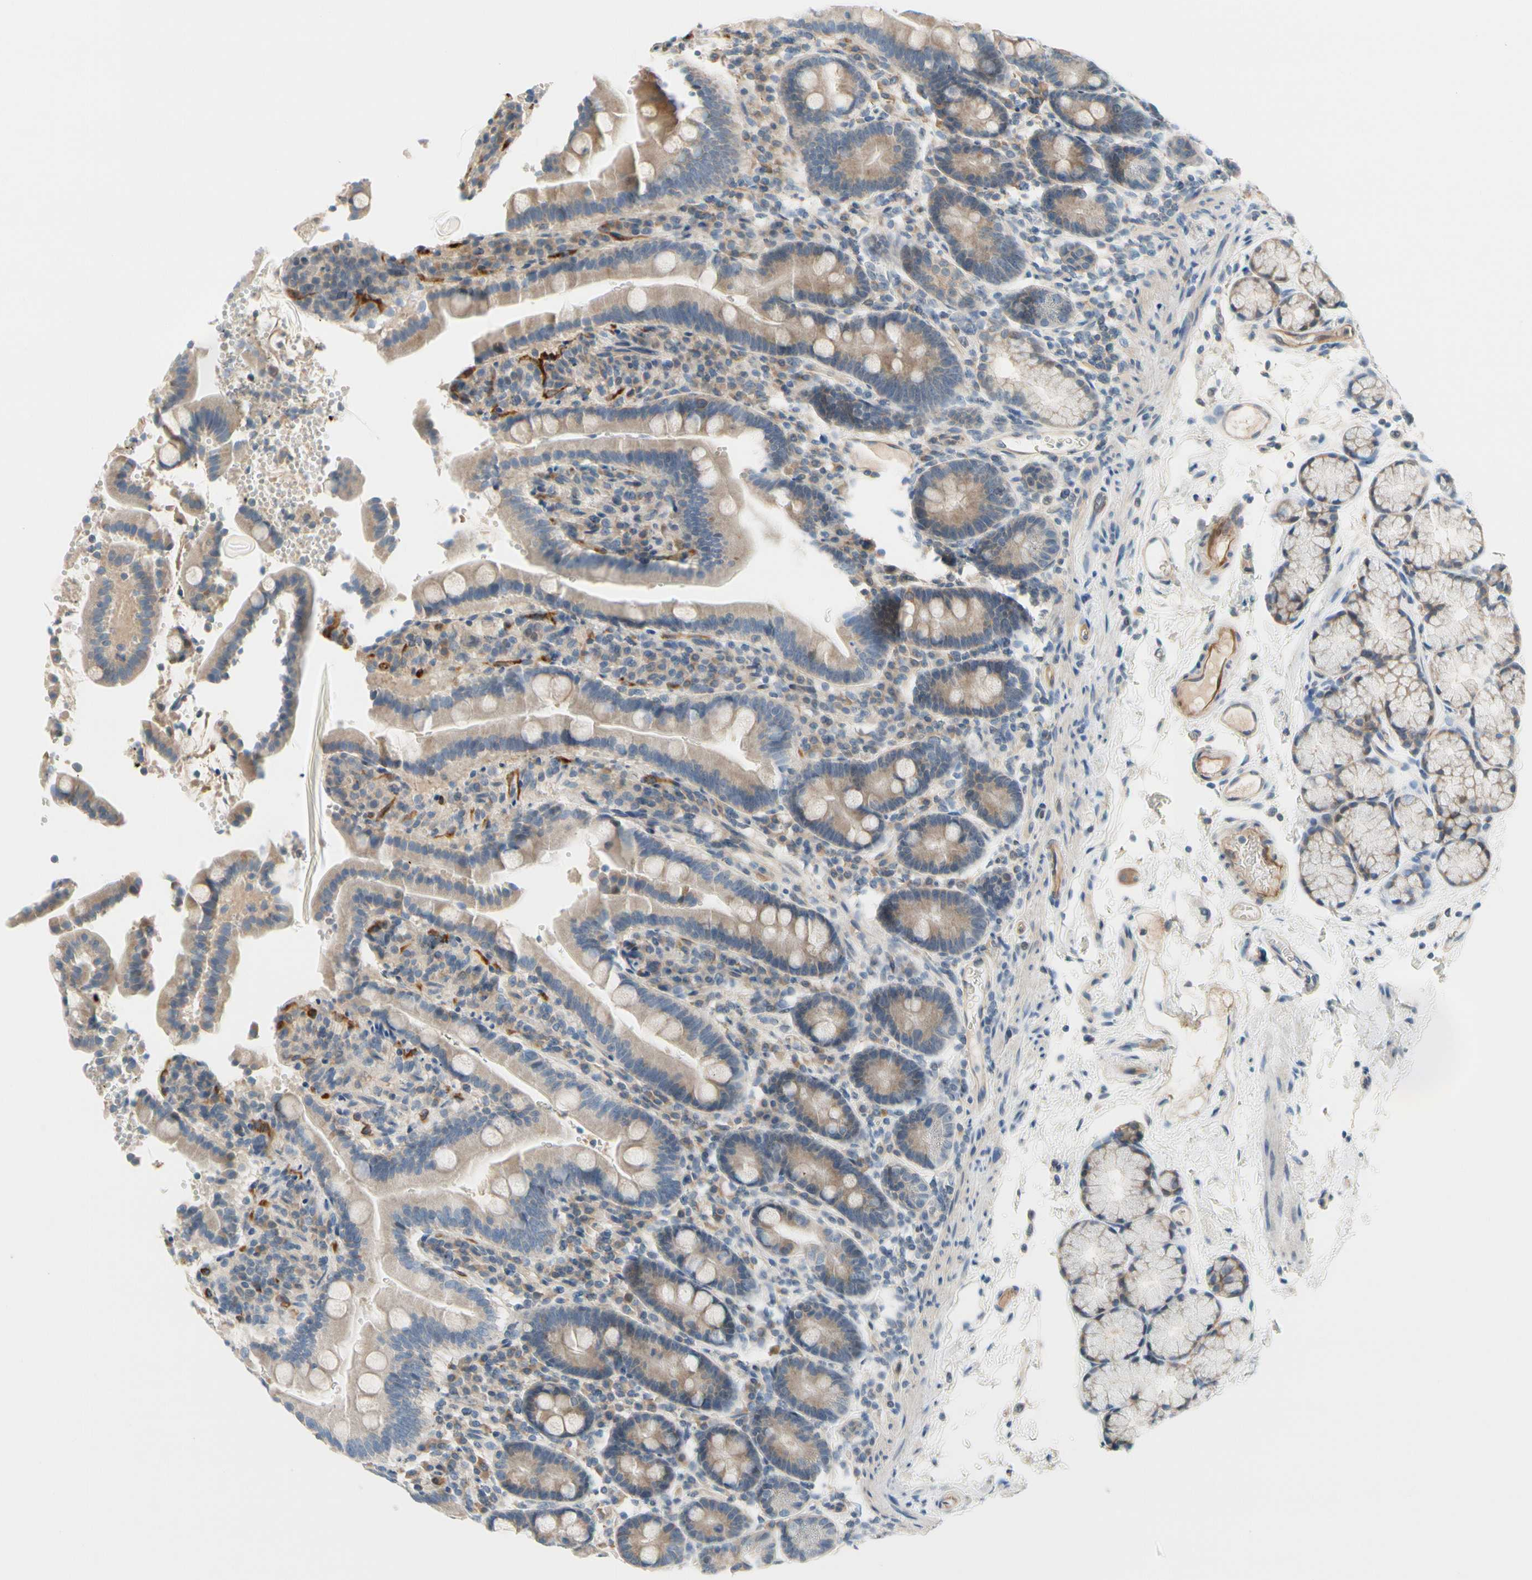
{"staining": {"intensity": "weak", "quantity": ">75%", "location": "cytoplasmic/membranous"}, "tissue": "duodenum", "cell_type": "Glandular cells", "image_type": "normal", "snomed": [{"axis": "morphology", "description": "Normal tissue, NOS"}, {"axis": "topography", "description": "Small intestine, NOS"}], "caption": "The photomicrograph demonstrates immunohistochemical staining of benign duodenum. There is weak cytoplasmic/membranous staining is present in approximately >75% of glandular cells.", "gene": "CFAP36", "patient": {"sex": "female", "age": 71}}